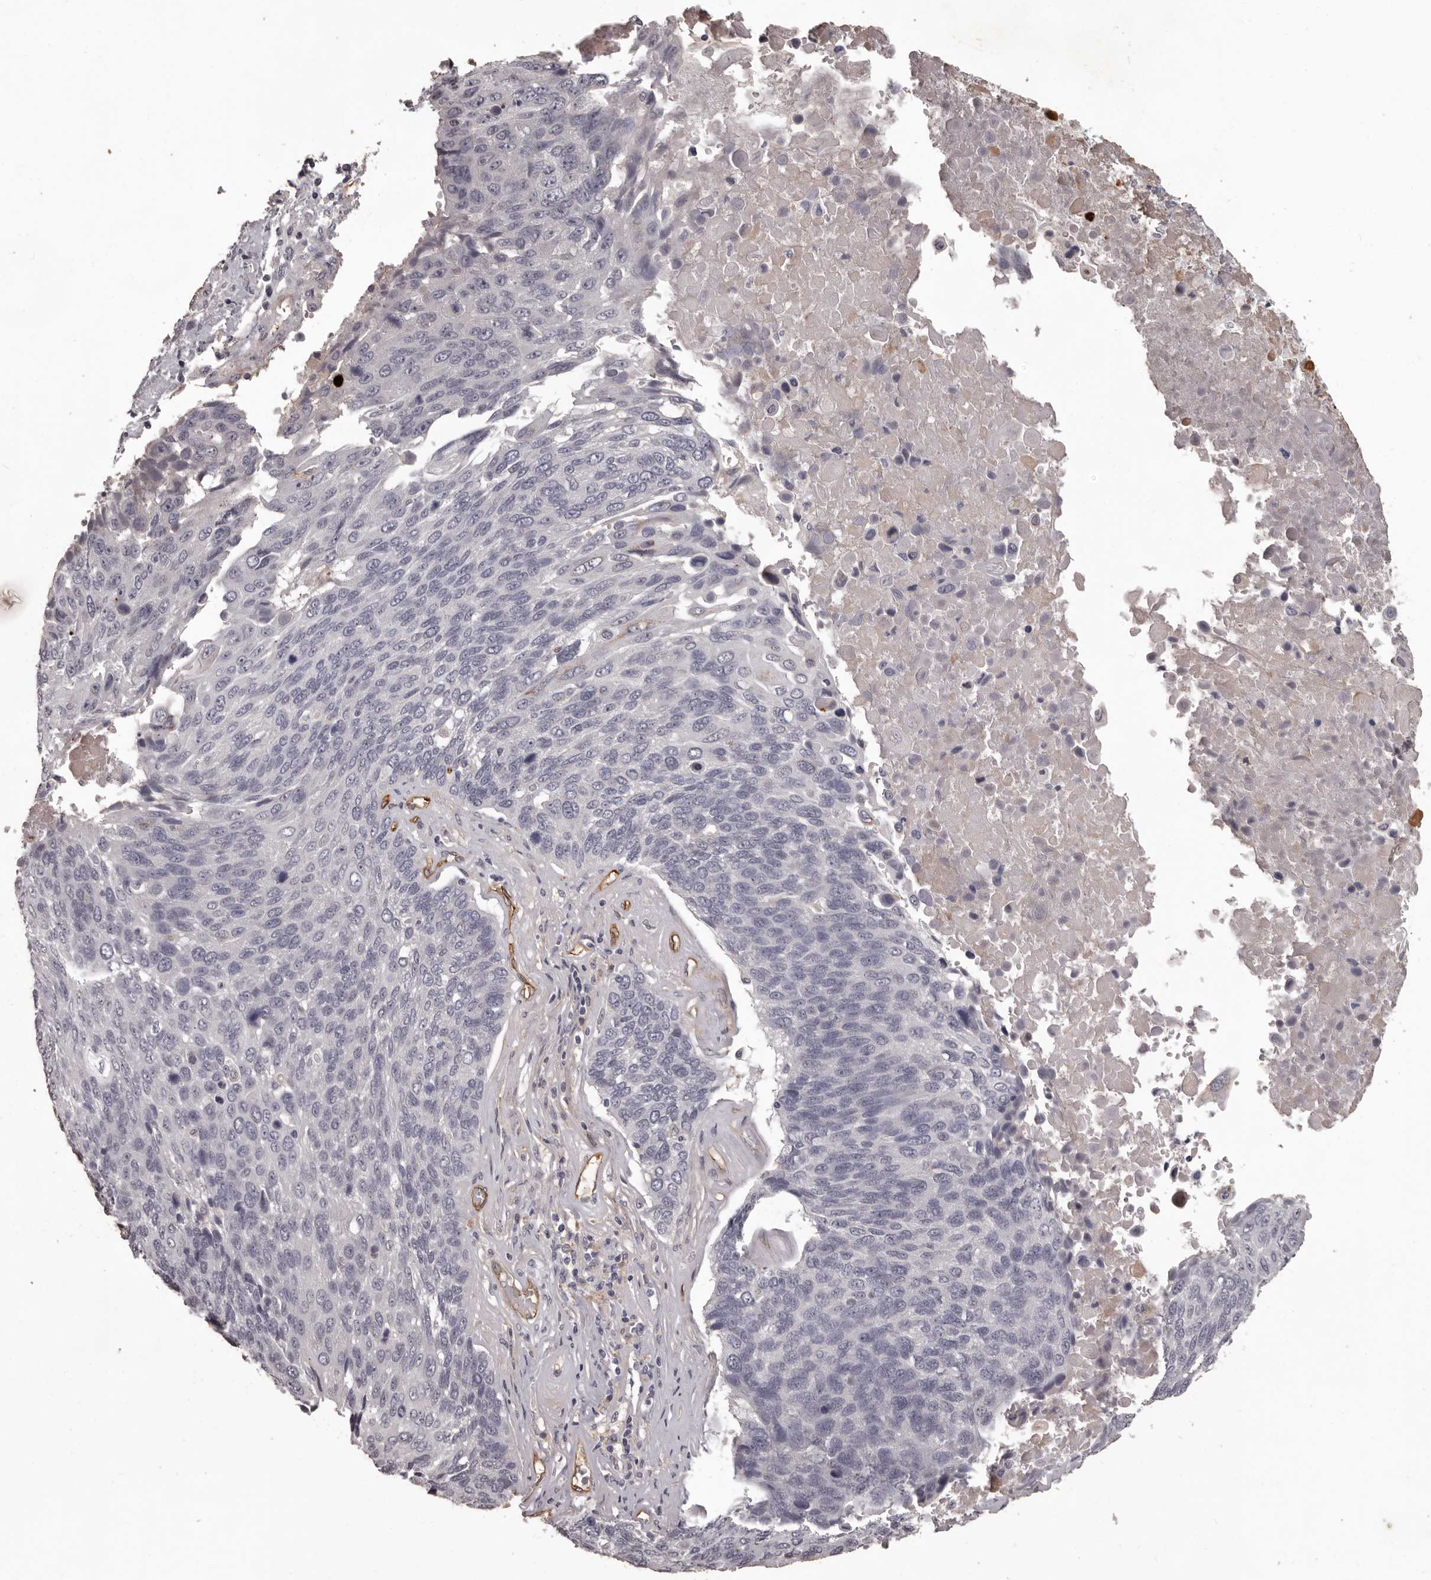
{"staining": {"intensity": "negative", "quantity": "none", "location": "none"}, "tissue": "lung cancer", "cell_type": "Tumor cells", "image_type": "cancer", "snomed": [{"axis": "morphology", "description": "Squamous cell carcinoma, NOS"}, {"axis": "topography", "description": "Lung"}], "caption": "IHC micrograph of neoplastic tissue: human lung cancer (squamous cell carcinoma) stained with DAB exhibits no significant protein expression in tumor cells. The staining is performed using DAB (3,3'-diaminobenzidine) brown chromogen with nuclei counter-stained in using hematoxylin.", "gene": "GPR78", "patient": {"sex": "male", "age": 66}}